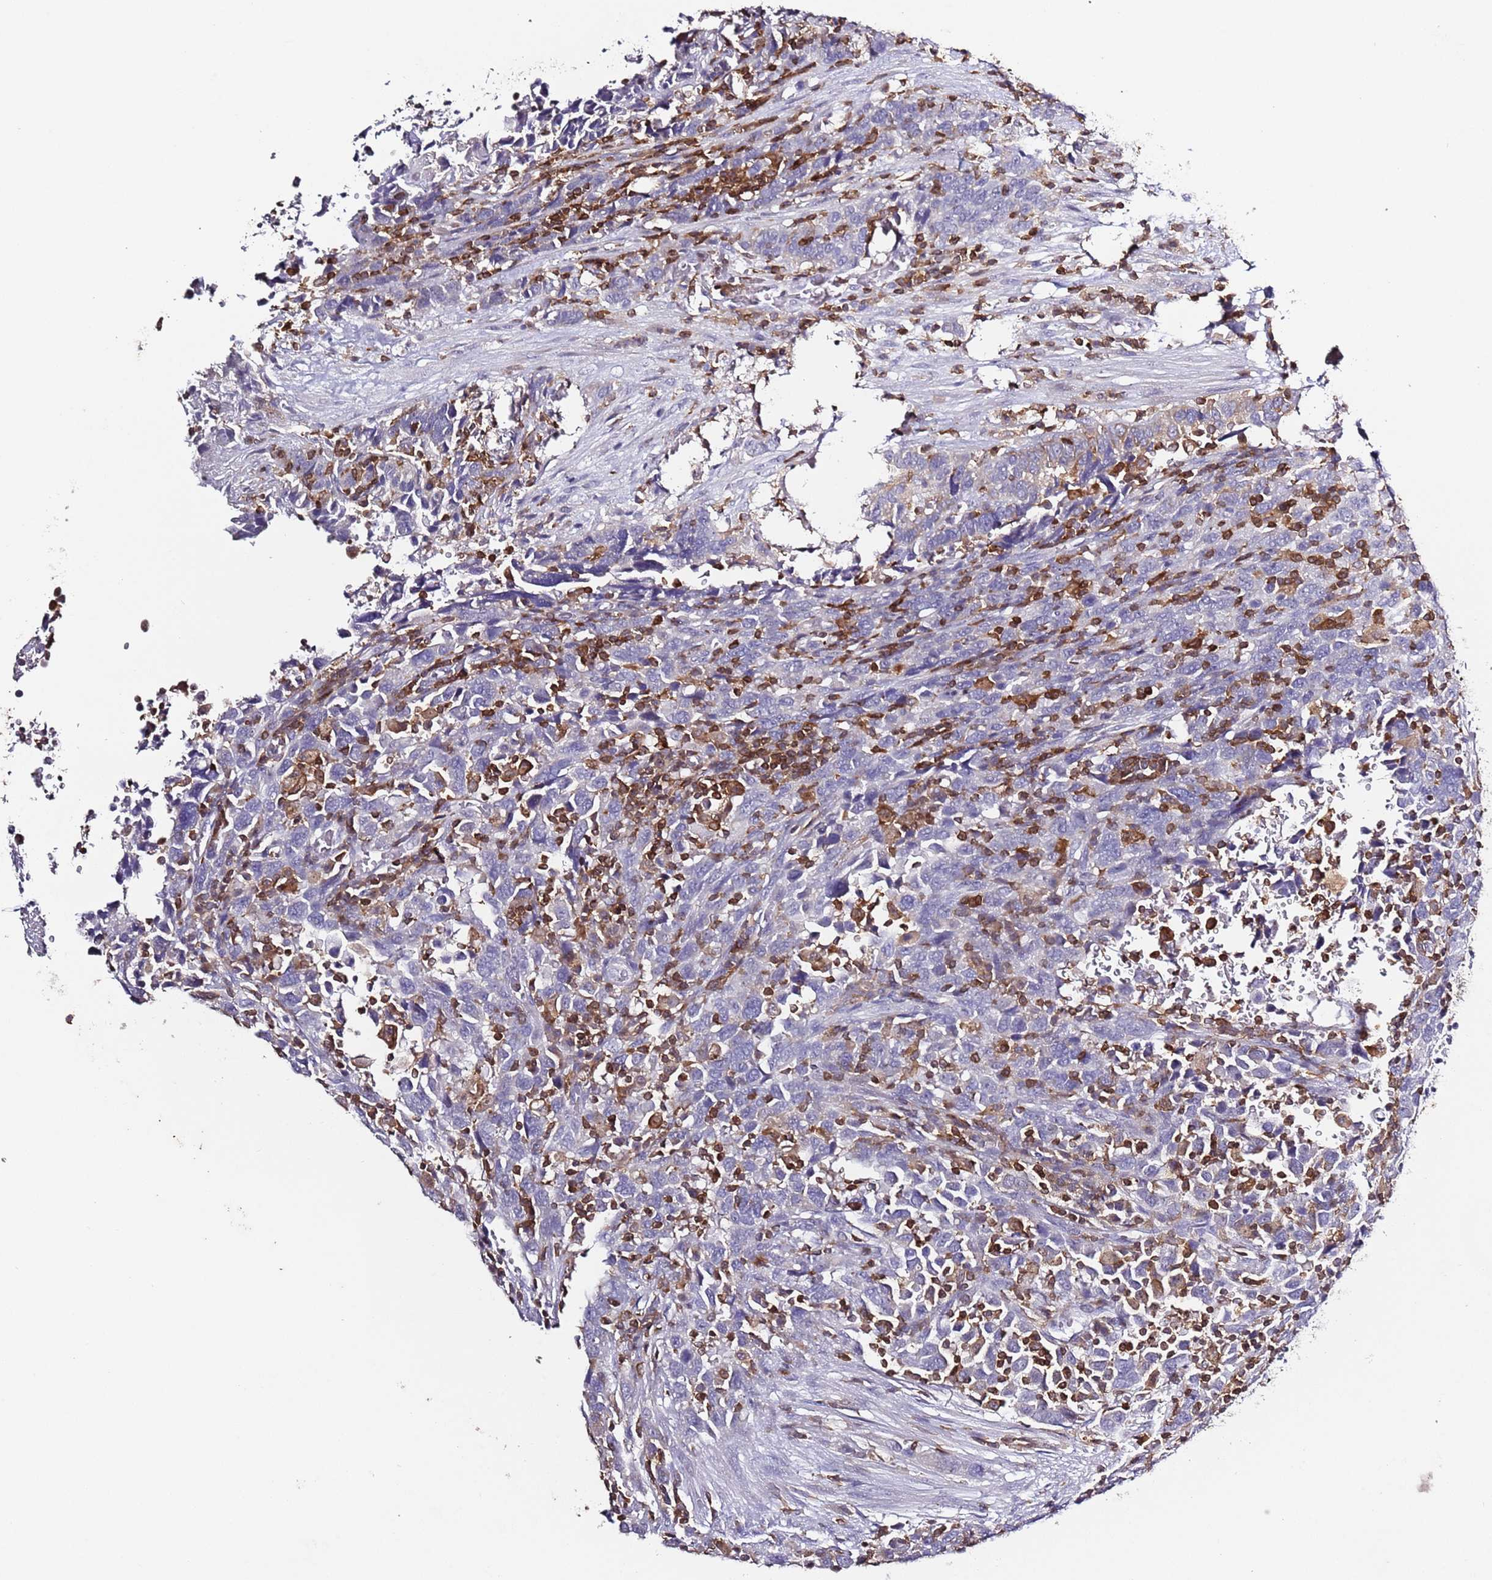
{"staining": {"intensity": "negative", "quantity": "none", "location": "none"}, "tissue": "urothelial cancer", "cell_type": "Tumor cells", "image_type": "cancer", "snomed": [{"axis": "morphology", "description": "Urothelial carcinoma, High grade"}, {"axis": "topography", "description": "Urinary bladder"}], "caption": "Protein analysis of high-grade urothelial carcinoma reveals no significant staining in tumor cells.", "gene": "LPXN", "patient": {"sex": "male", "age": 61}}